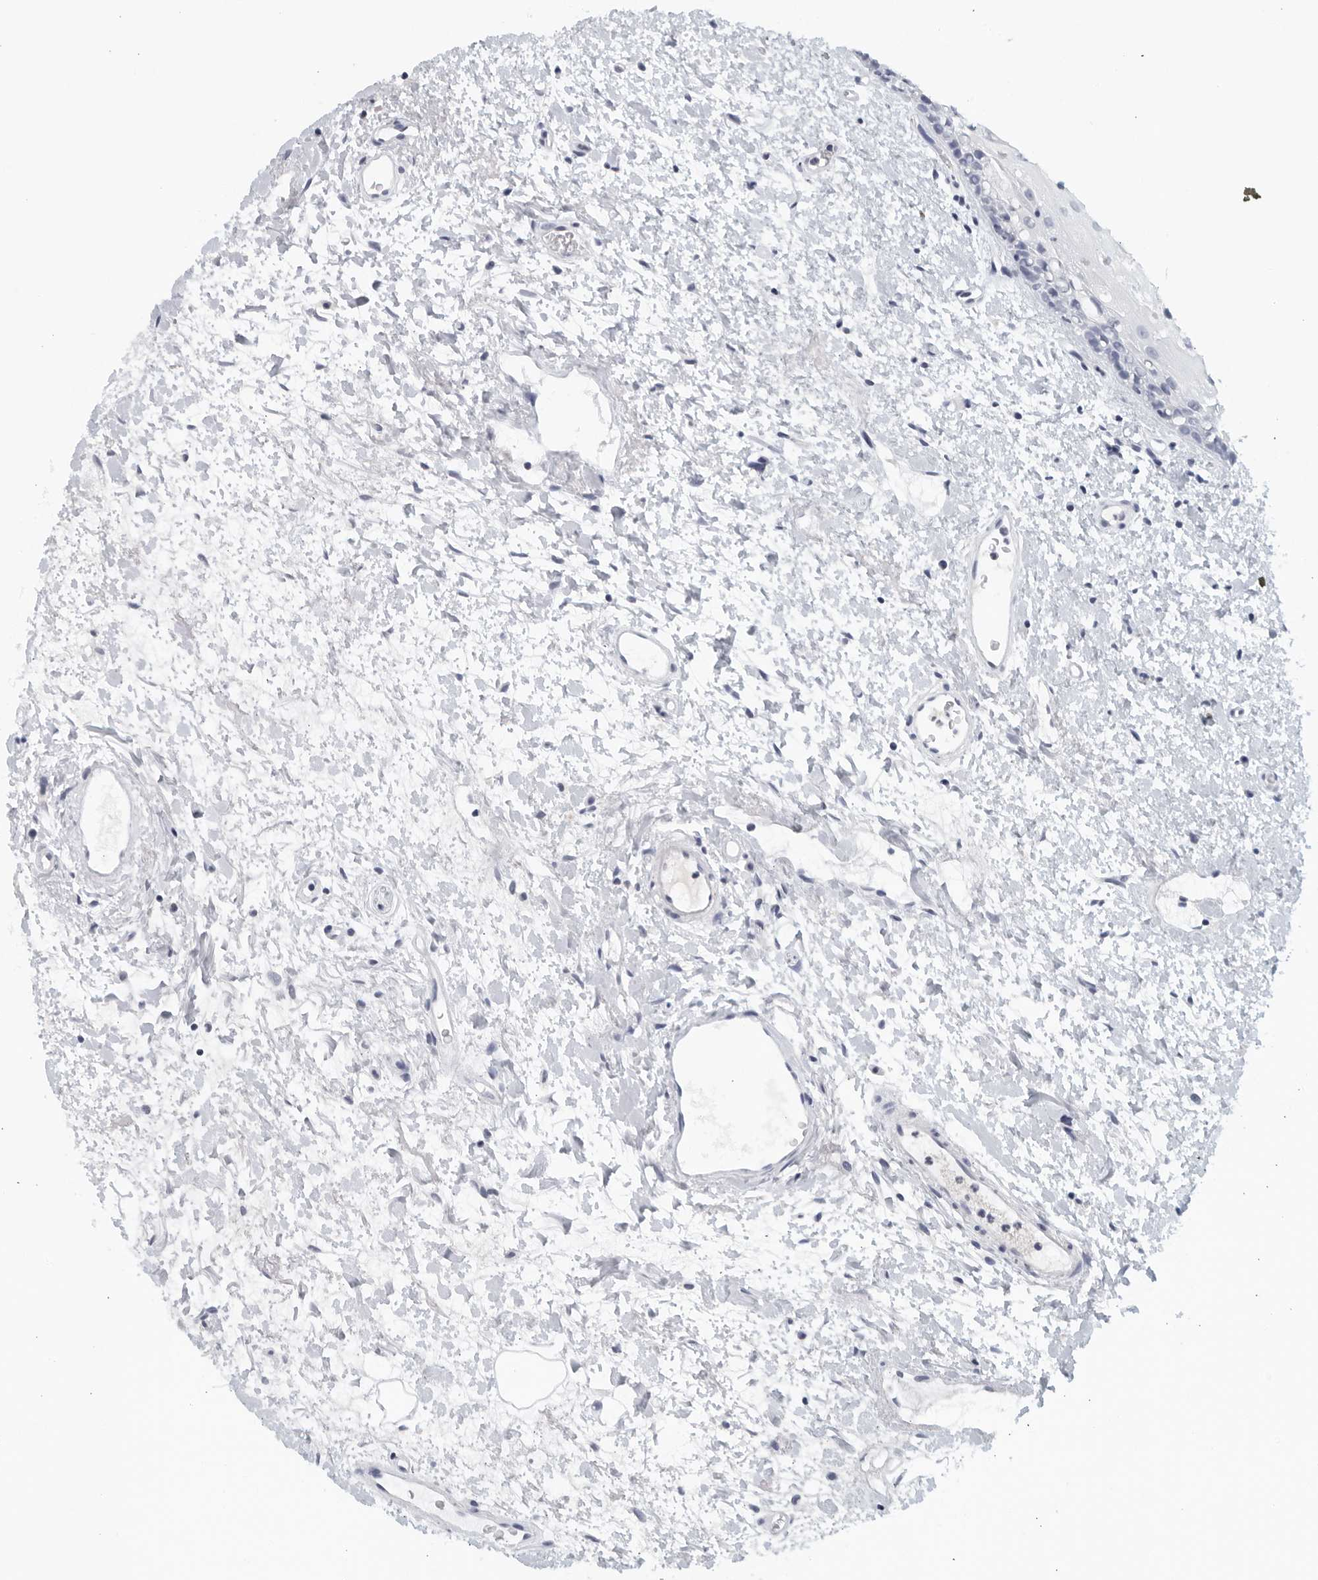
{"staining": {"intensity": "negative", "quantity": "none", "location": "none"}, "tissue": "oral mucosa", "cell_type": "Squamous epithelial cells", "image_type": "normal", "snomed": [{"axis": "morphology", "description": "Normal tissue, NOS"}, {"axis": "topography", "description": "Oral tissue"}], "caption": "IHC histopathology image of unremarkable human oral mucosa stained for a protein (brown), which reveals no positivity in squamous epithelial cells.", "gene": "MATN1", "patient": {"sex": "female", "age": 76}}